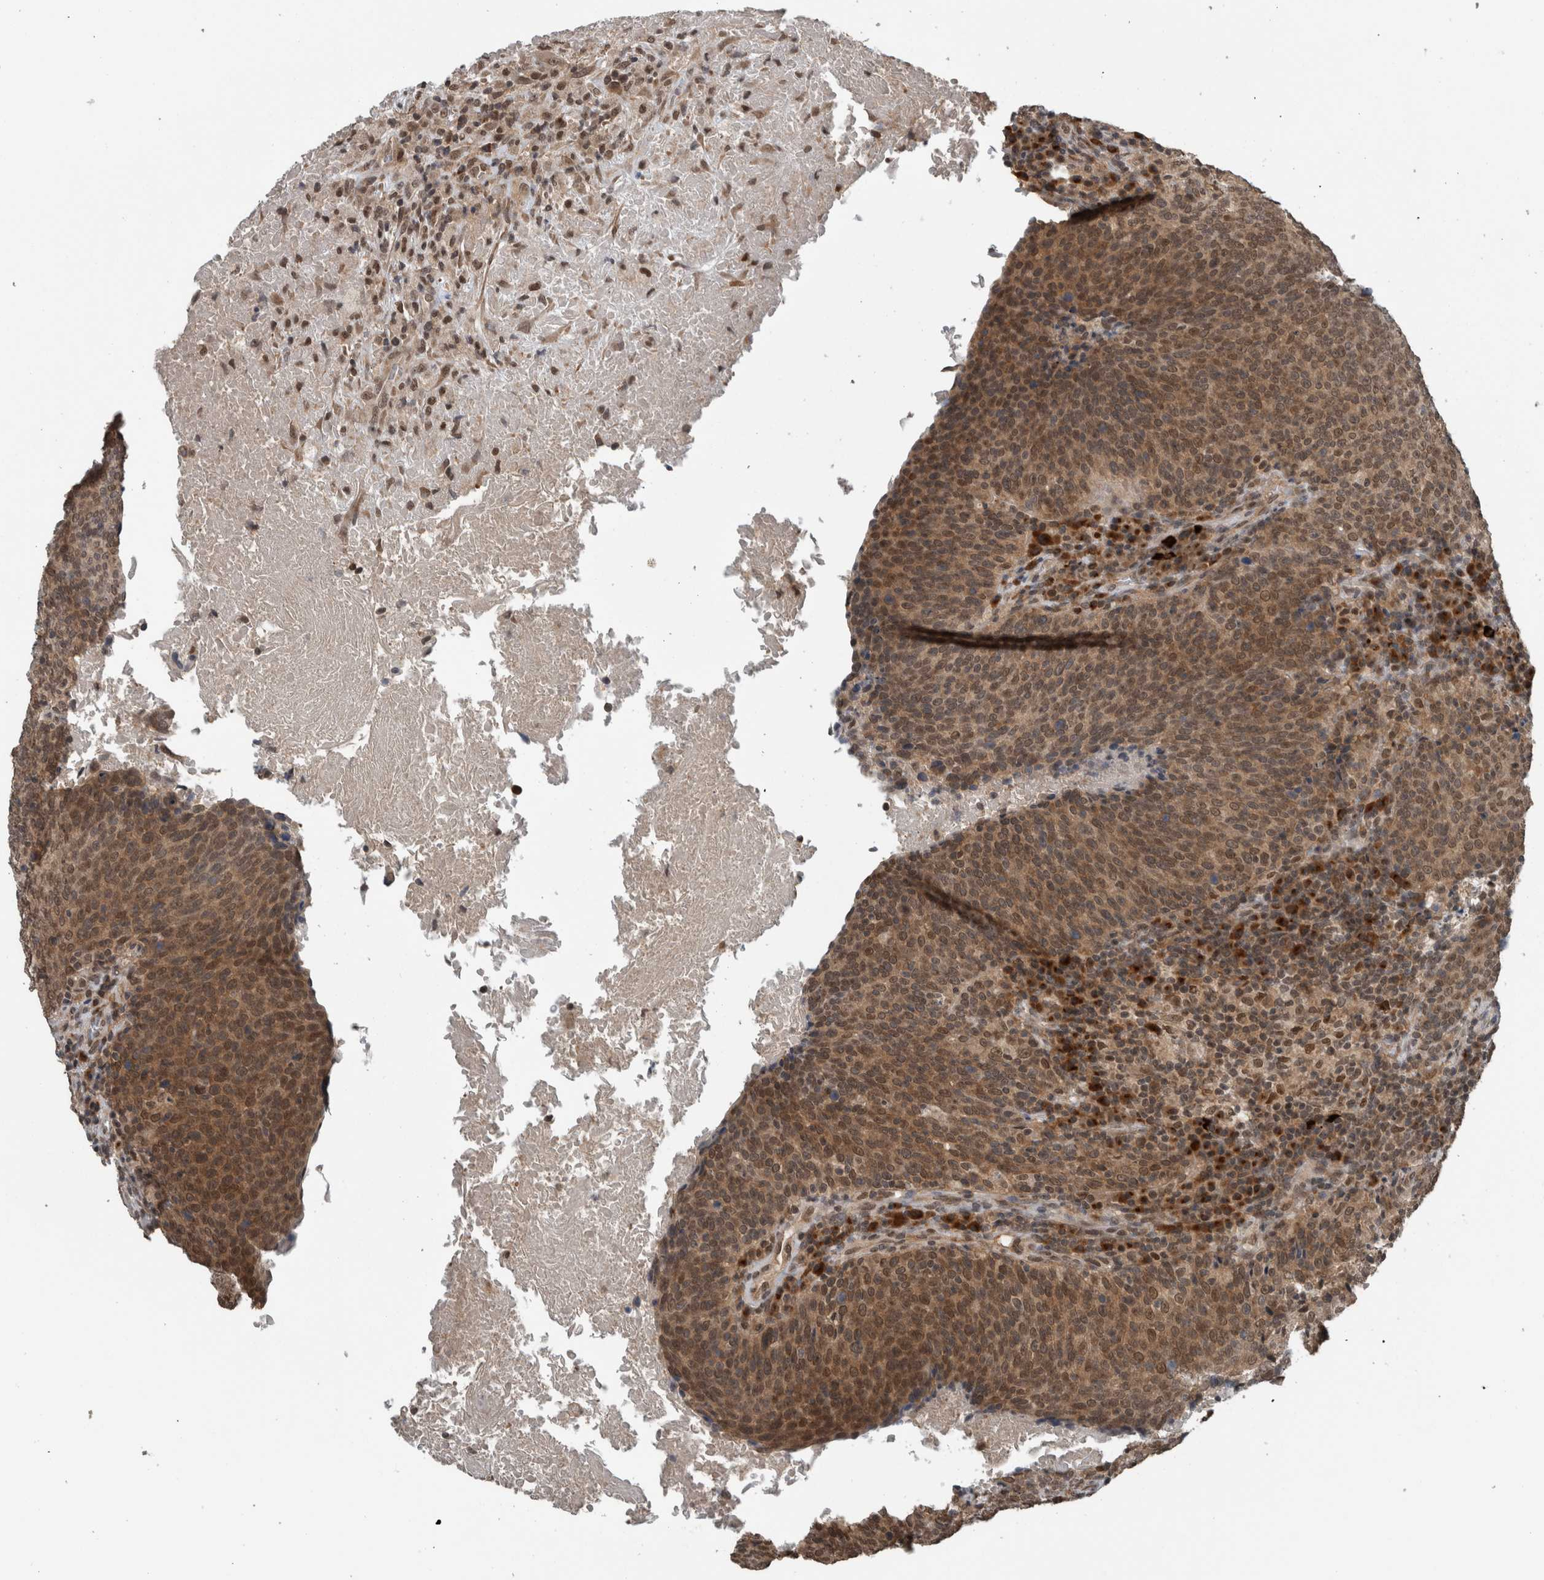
{"staining": {"intensity": "moderate", "quantity": ">75%", "location": "cytoplasmic/membranous,nuclear"}, "tissue": "head and neck cancer", "cell_type": "Tumor cells", "image_type": "cancer", "snomed": [{"axis": "morphology", "description": "Squamous cell carcinoma, NOS"}, {"axis": "morphology", "description": "Squamous cell carcinoma, metastatic, NOS"}, {"axis": "topography", "description": "Lymph node"}, {"axis": "topography", "description": "Head-Neck"}], "caption": "Brown immunohistochemical staining in human metastatic squamous cell carcinoma (head and neck) reveals moderate cytoplasmic/membranous and nuclear staining in approximately >75% of tumor cells.", "gene": "SPAG7", "patient": {"sex": "male", "age": 62}}